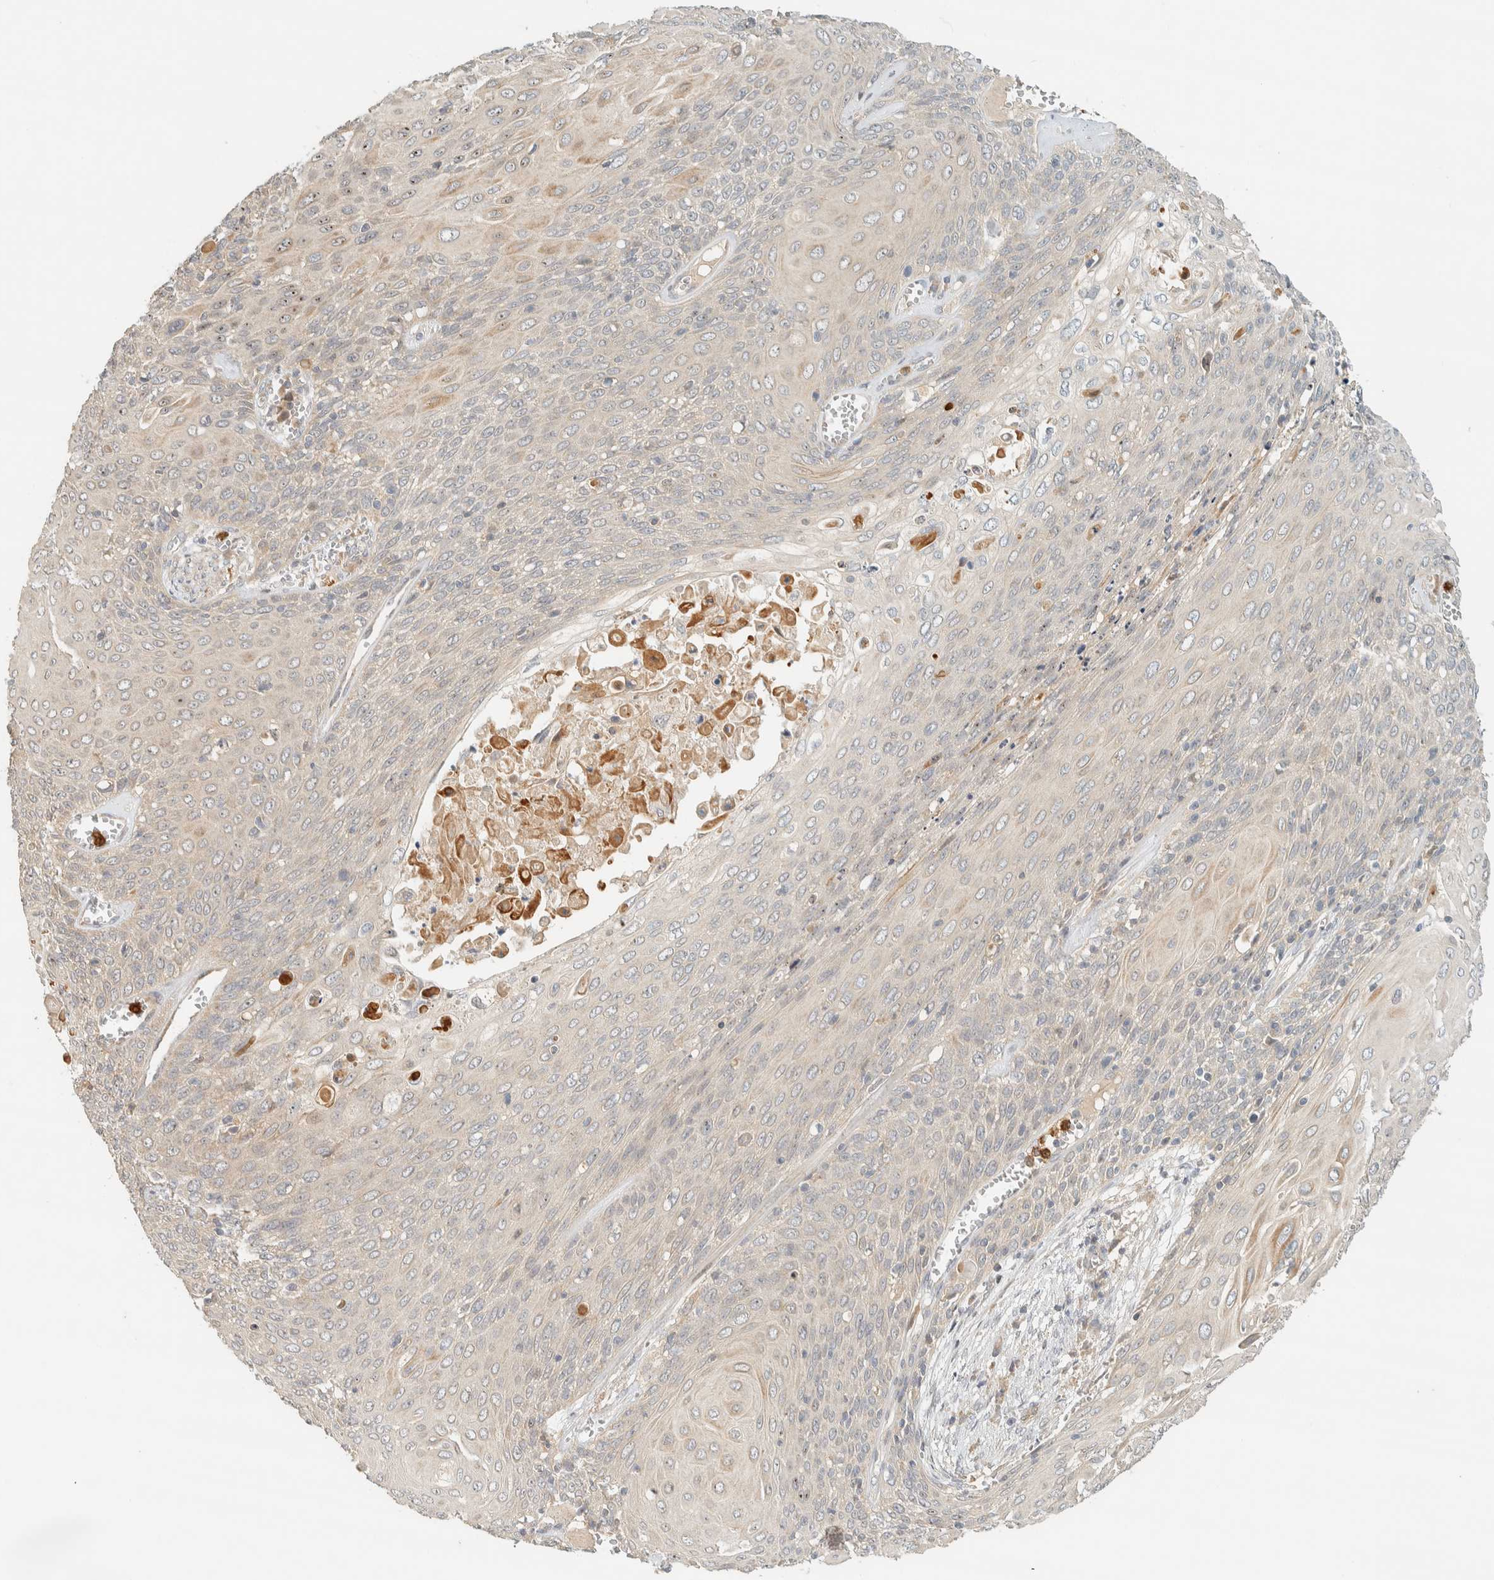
{"staining": {"intensity": "weak", "quantity": "<25%", "location": "cytoplasmic/membranous"}, "tissue": "cervical cancer", "cell_type": "Tumor cells", "image_type": "cancer", "snomed": [{"axis": "morphology", "description": "Squamous cell carcinoma, NOS"}, {"axis": "topography", "description": "Cervix"}], "caption": "Image shows no protein staining in tumor cells of cervical squamous cell carcinoma tissue.", "gene": "CCDC171", "patient": {"sex": "female", "age": 39}}